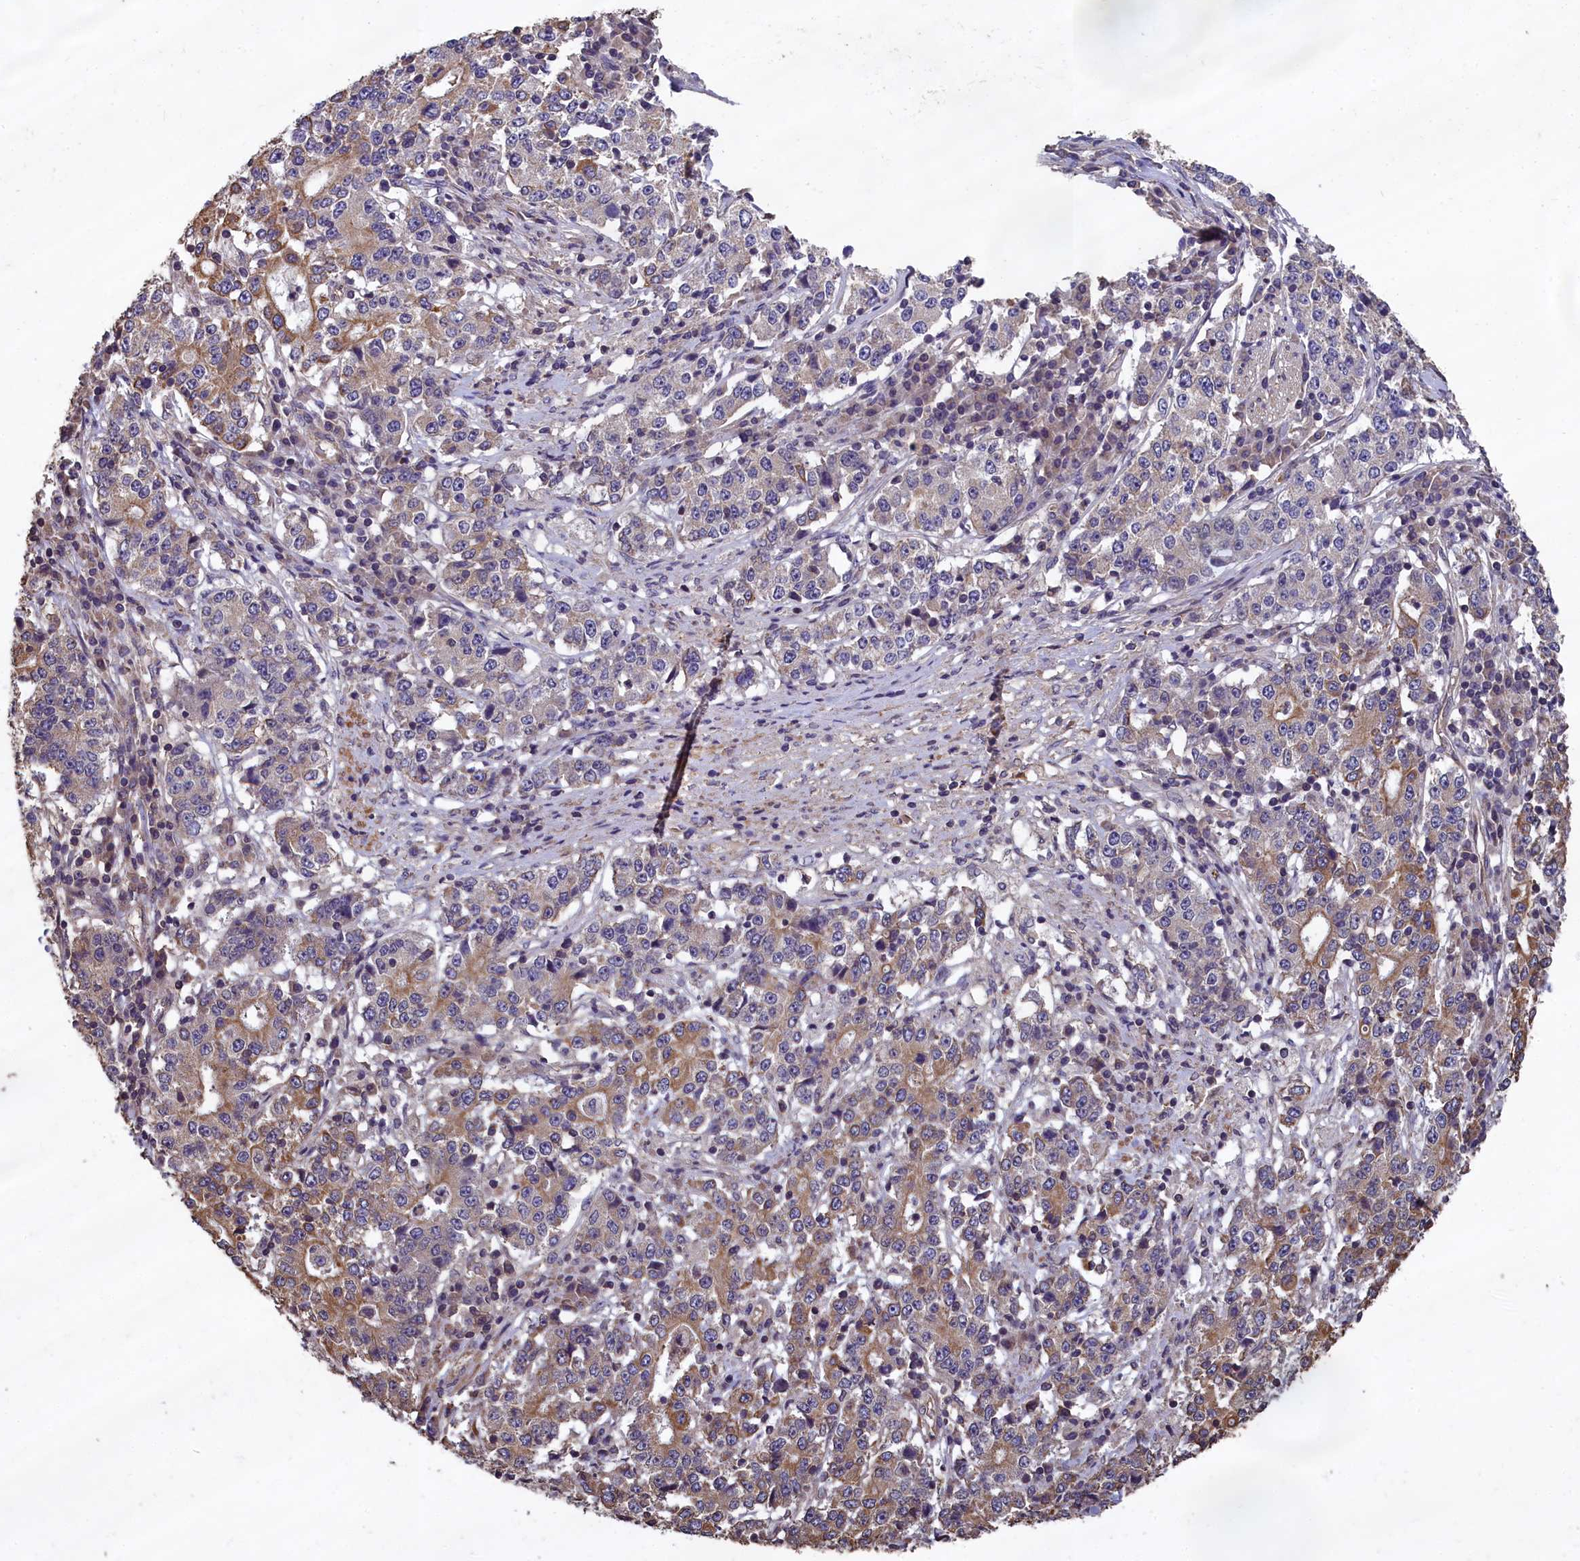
{"staining": {"intensity": "moderate", "quantity": "25%-75%", "location": "cytoplasmic/membranous"}, "tissue": "stomach cancer", "cell_type": "Tumor cells", "image_type": "cancer", "snomed": [{"axis": "morphology", "description": "Adenocarcinoma, NOS"}, {"axis": "topography", "description": "Stomach"}], "caption": "An immunohistochemistry histopathology image of tumor tissue is shown. Protein staining in brown labels moderate cytoplasmic/membranous positivity in stomach adenocarcinoma within tumor cells.", "gene": "CHD9", "patient": {"sex": "male", "age": 59}}